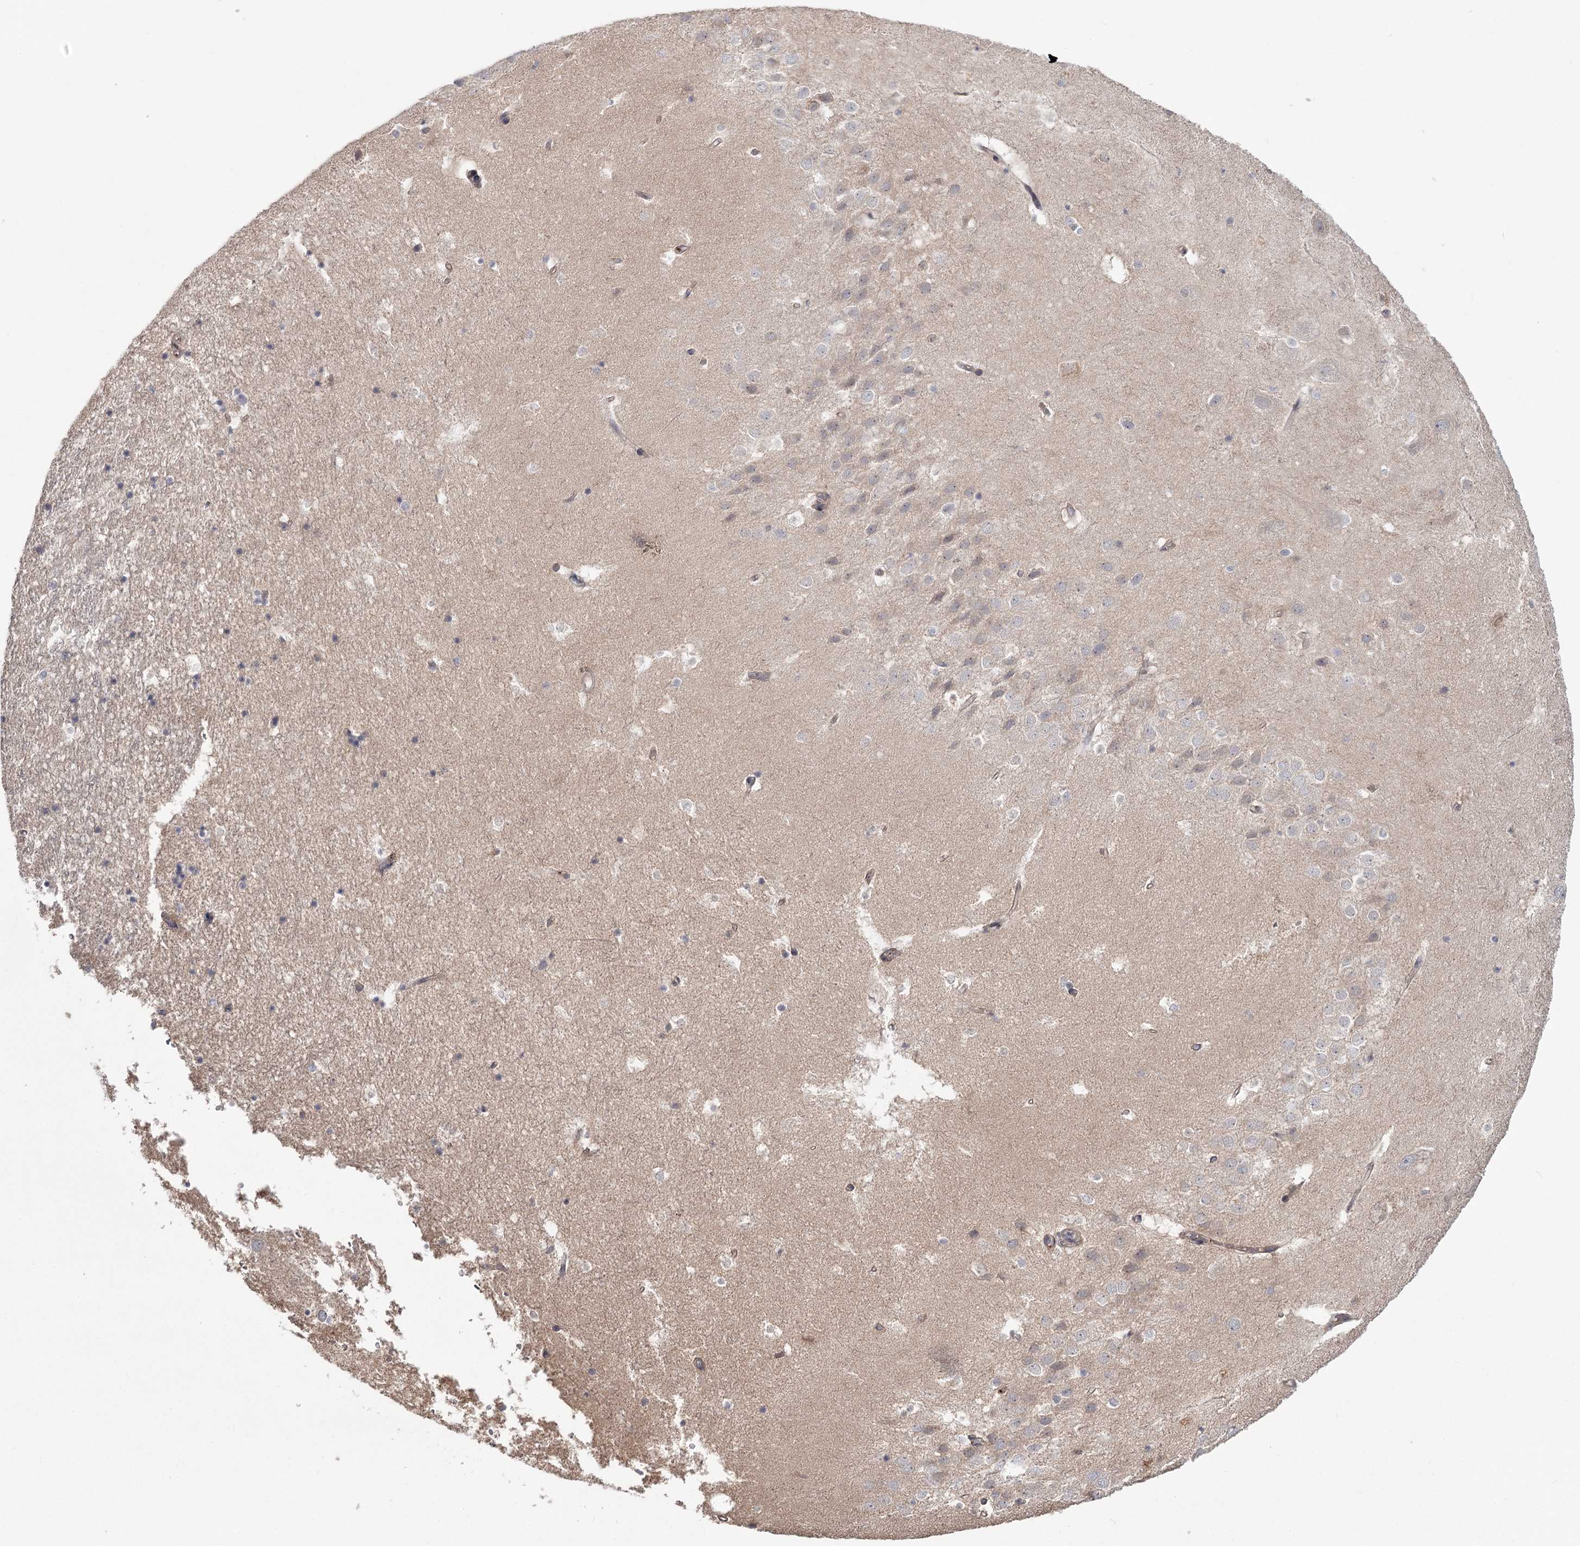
{"staining": {"intensity": "weak", "quantity": "<25%", "location": "cytoplasmic/membranous"}, "tissue": "hippocampus", "cell_type": "Glial cells", "image_type": "normal", "snomed": [{"axis": "morphology", "description": "Normal tissue, NOS"}, {"axis": "topography", "description": "Hippocampus"}], "caption": "Protein analysis of unremarkable hippocampus exhibits no significant staining in glial cells.", "gene": "DHRS9", "patient": {"sex": "female", "age": 52}}